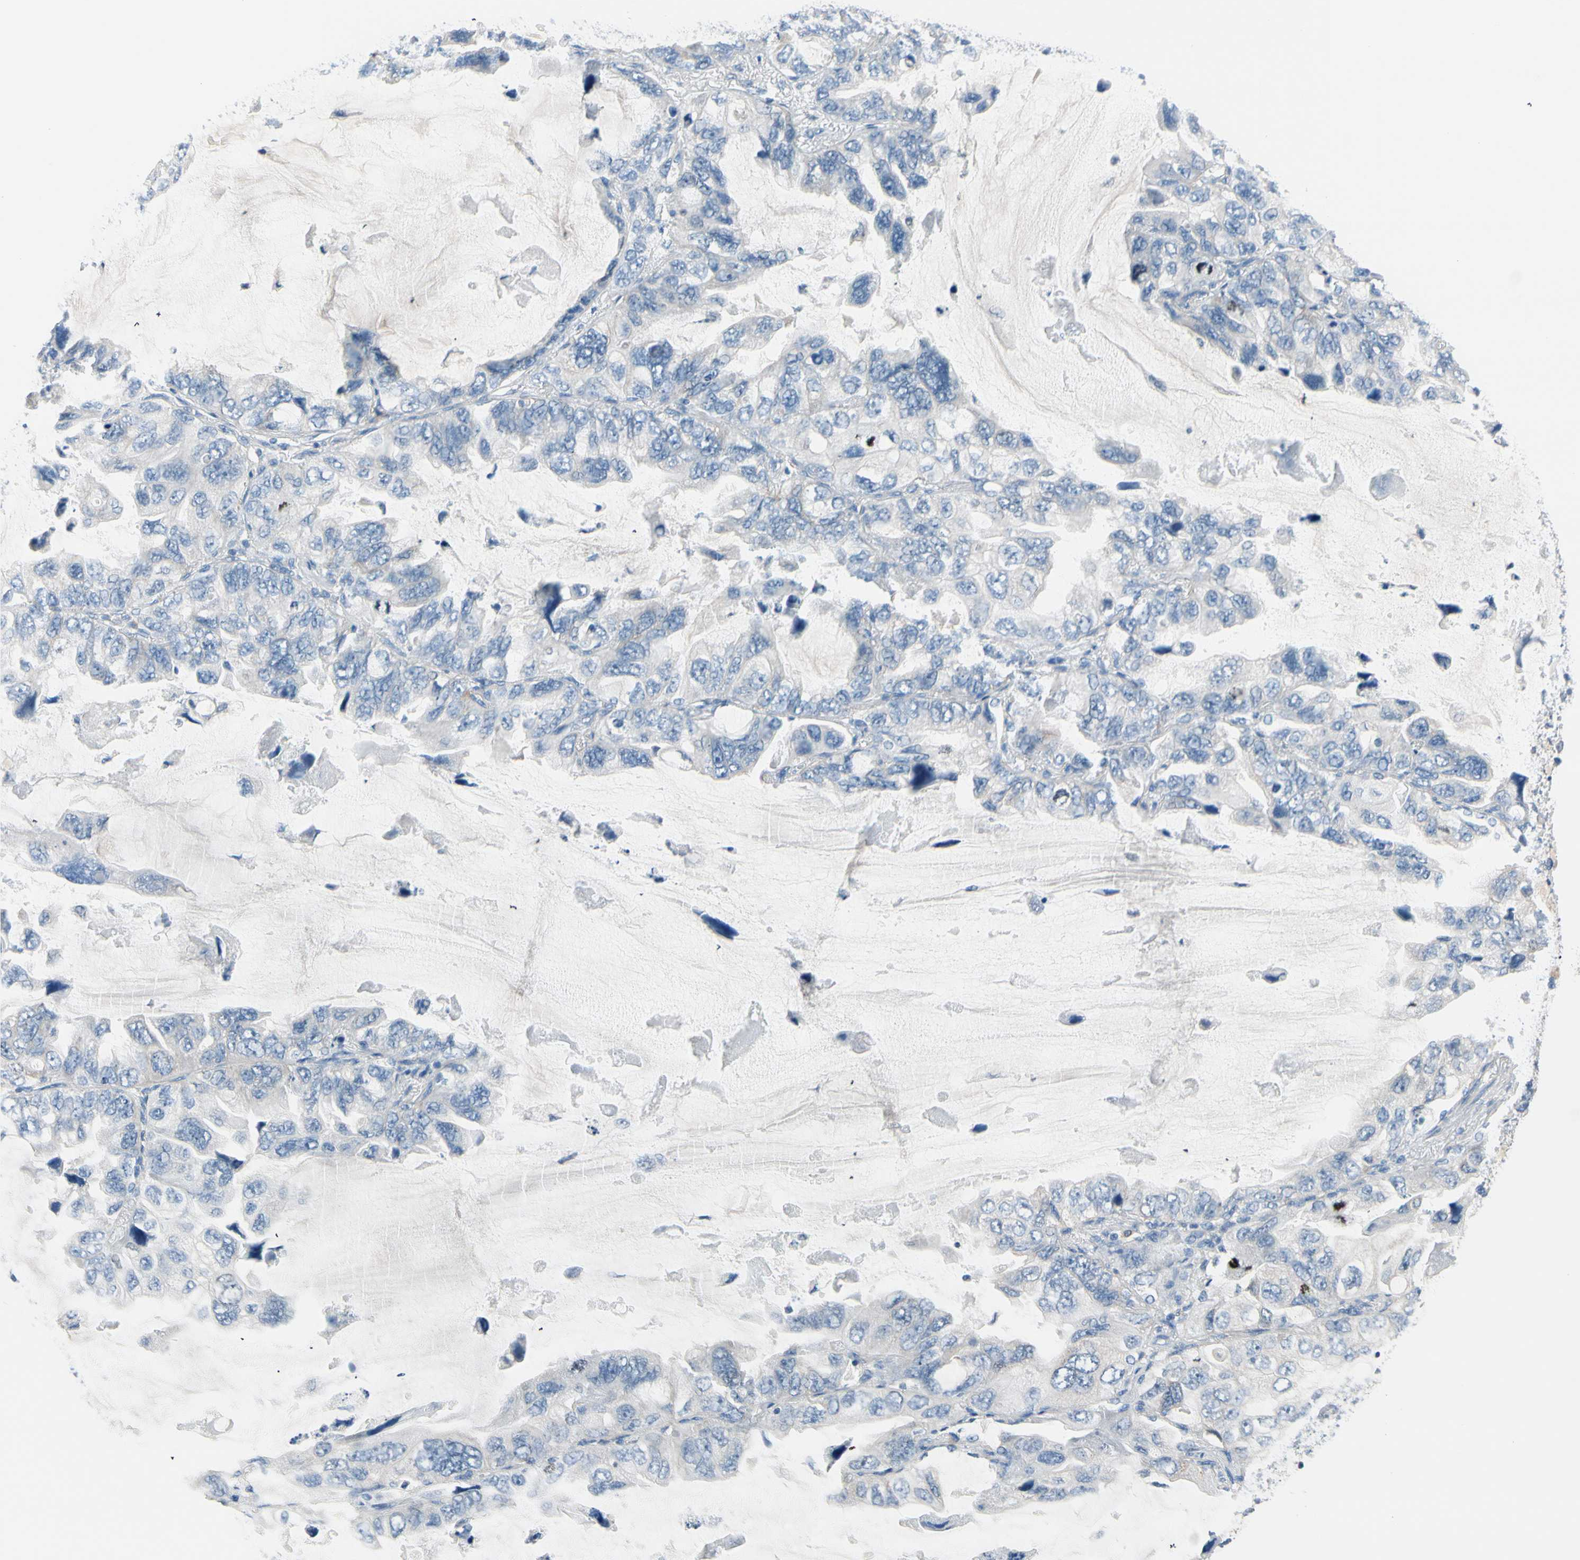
{"staining": {"intensity": "negative", "quantity": "none", "location": "none"}, "tissue": "lung cancer", "cell_type": "Tumor cells", "image_type": "cancer", "snomed": [{"axis": "morphology", "description": "Squamous cell carcinoma, NOS"}, {"axis": "topography", "description": "Lung"}], "caption": "Protein analysis of lung cancer demonstrates no significant staining in tumor cells.", "gene": "CKAP2", "patient": {"sex": "female", "age": 73}}